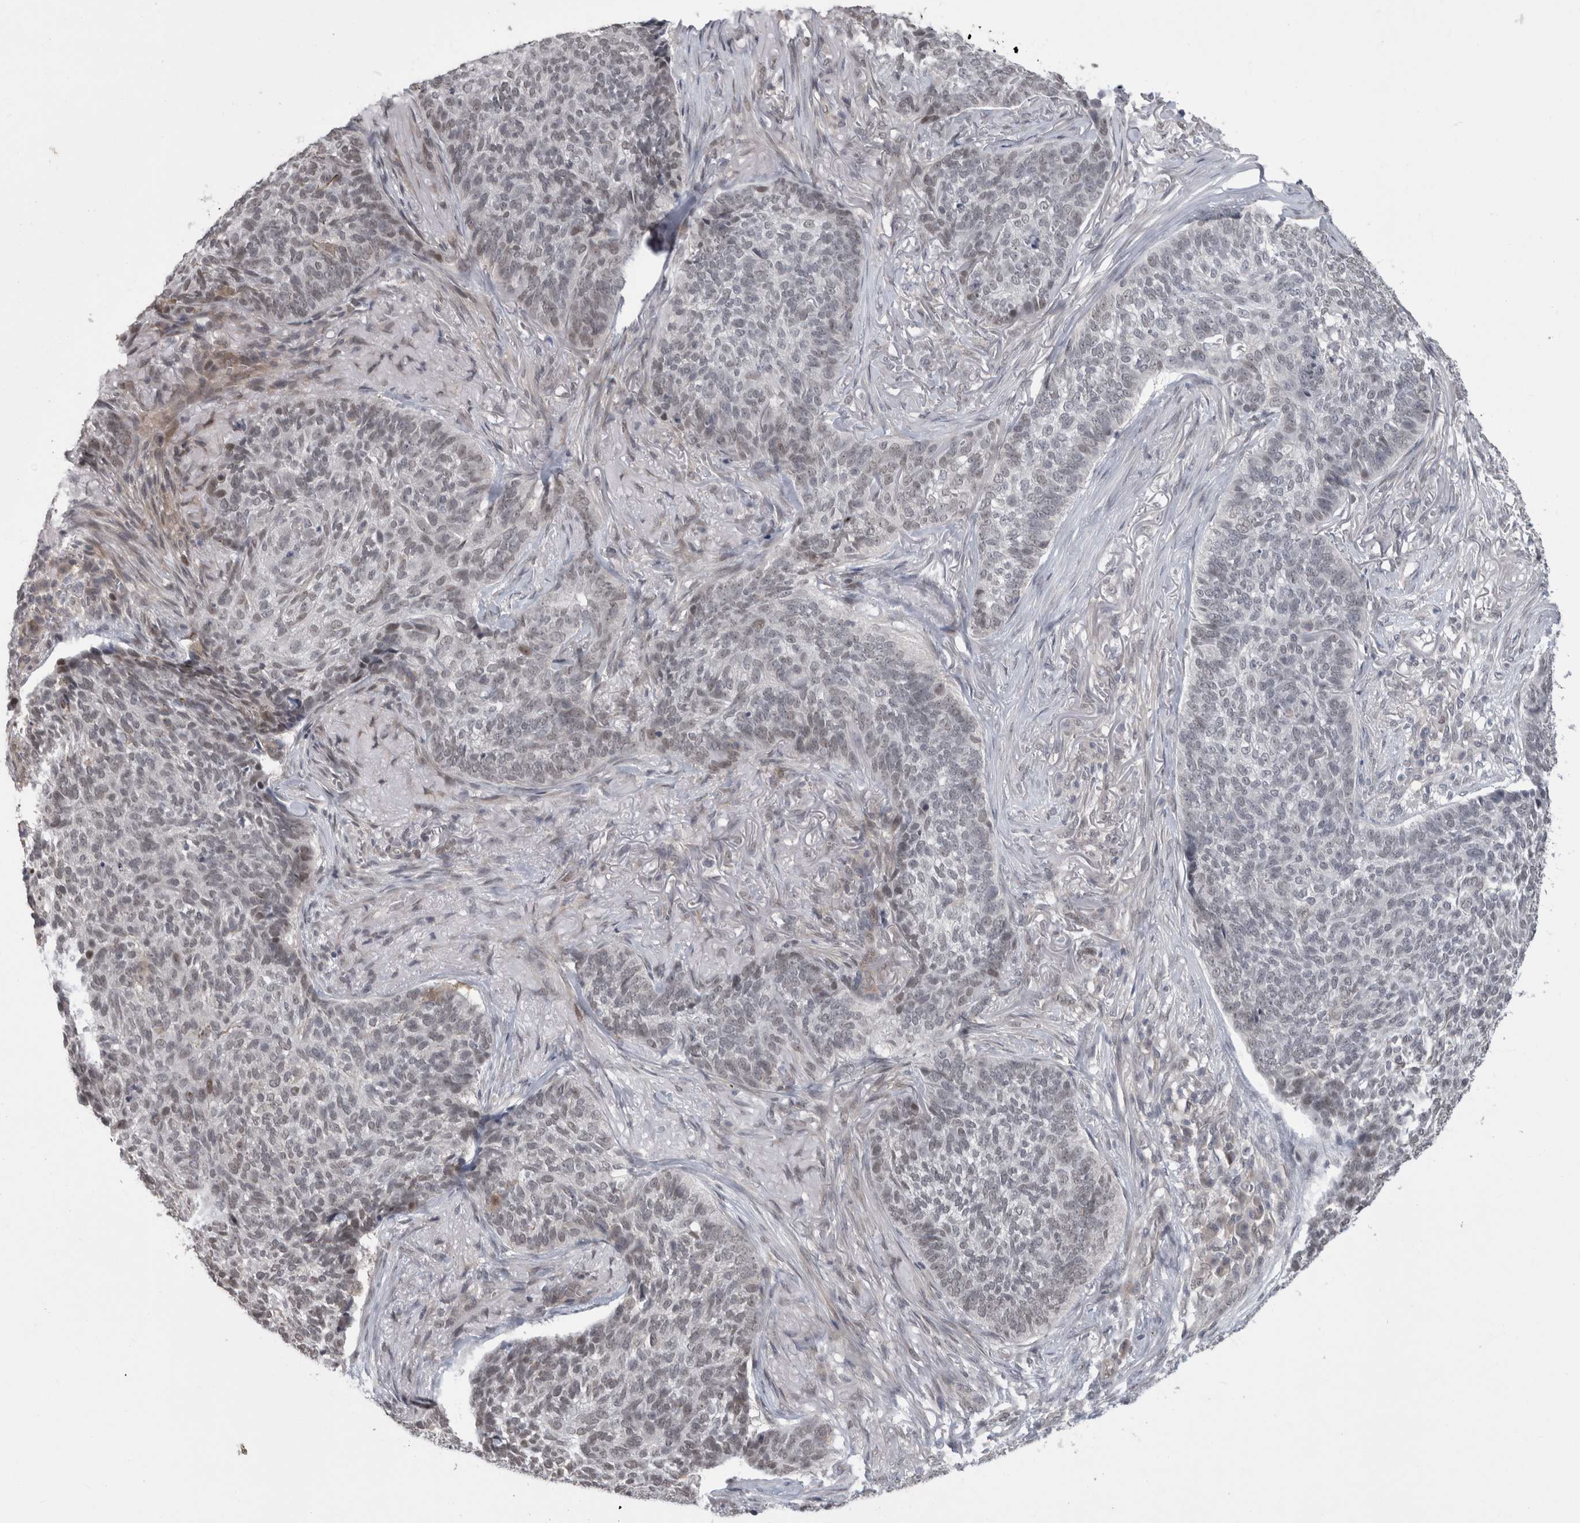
{"staining": {"intensity": "negative", "quantity": "none", "location": "none"}, "tissue": "skin cancer", "cell_type": "Tumor cells", "image_type": "cancer", "snomed": [{"axis": "morphology", "description": "Basal cell carcinoma"}, {"axis": "topography", "description": "Skin"}], "caption": "Immunohistochemistry (IHC) image of neoplastic tissue: skin basal cell carcinoma stained with DAB (3,3'-diaminobenzidine) exhibits no significant protein expression in tumor cells. Nuclei are stained in blue.", "gene": "MTBP", "patient": {"sex": "male", "age": 85}}